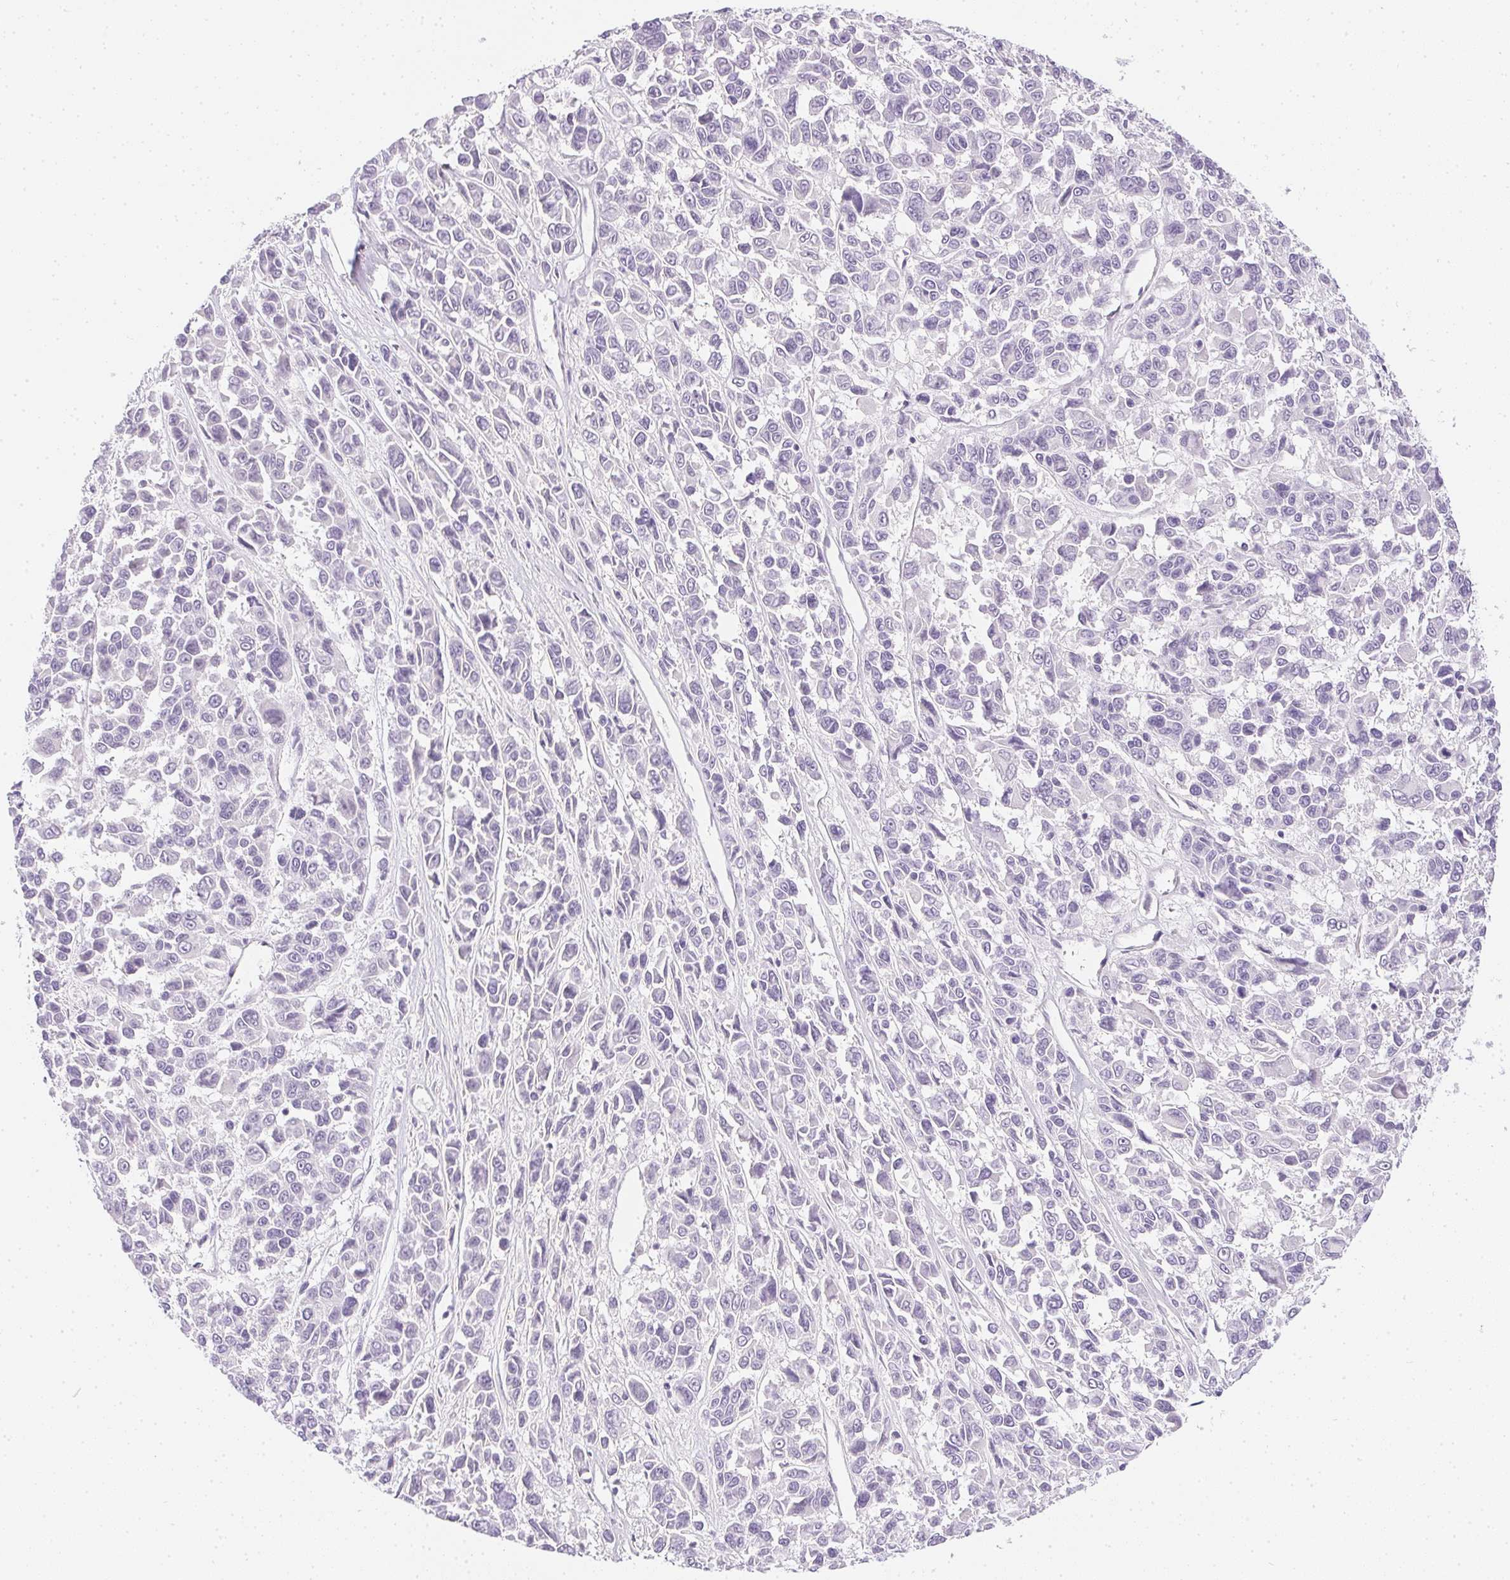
{"staining": {"intensity": "negative", "quantity": "none", "location": "none"}, "tissue": "melanoma", "cell_type": "Tumor cells", "image_type": "cancer", "snomed": [{"axis": "morphology", "description": "Malignant melanoma, NOS"}, {"axis": "topography", "description": "Skin"}], "caption": "High power microscopy micrograph of an immunohistochemistry photomicrograph of melanoma, revealing no significant staining in tumor cells. (DAB (3,3'-diaminobenzidine) immunohistochemistry with hematoxylin counter stain).", "gene": "PPY", "patient": {"sex": "female", "age": 66}}